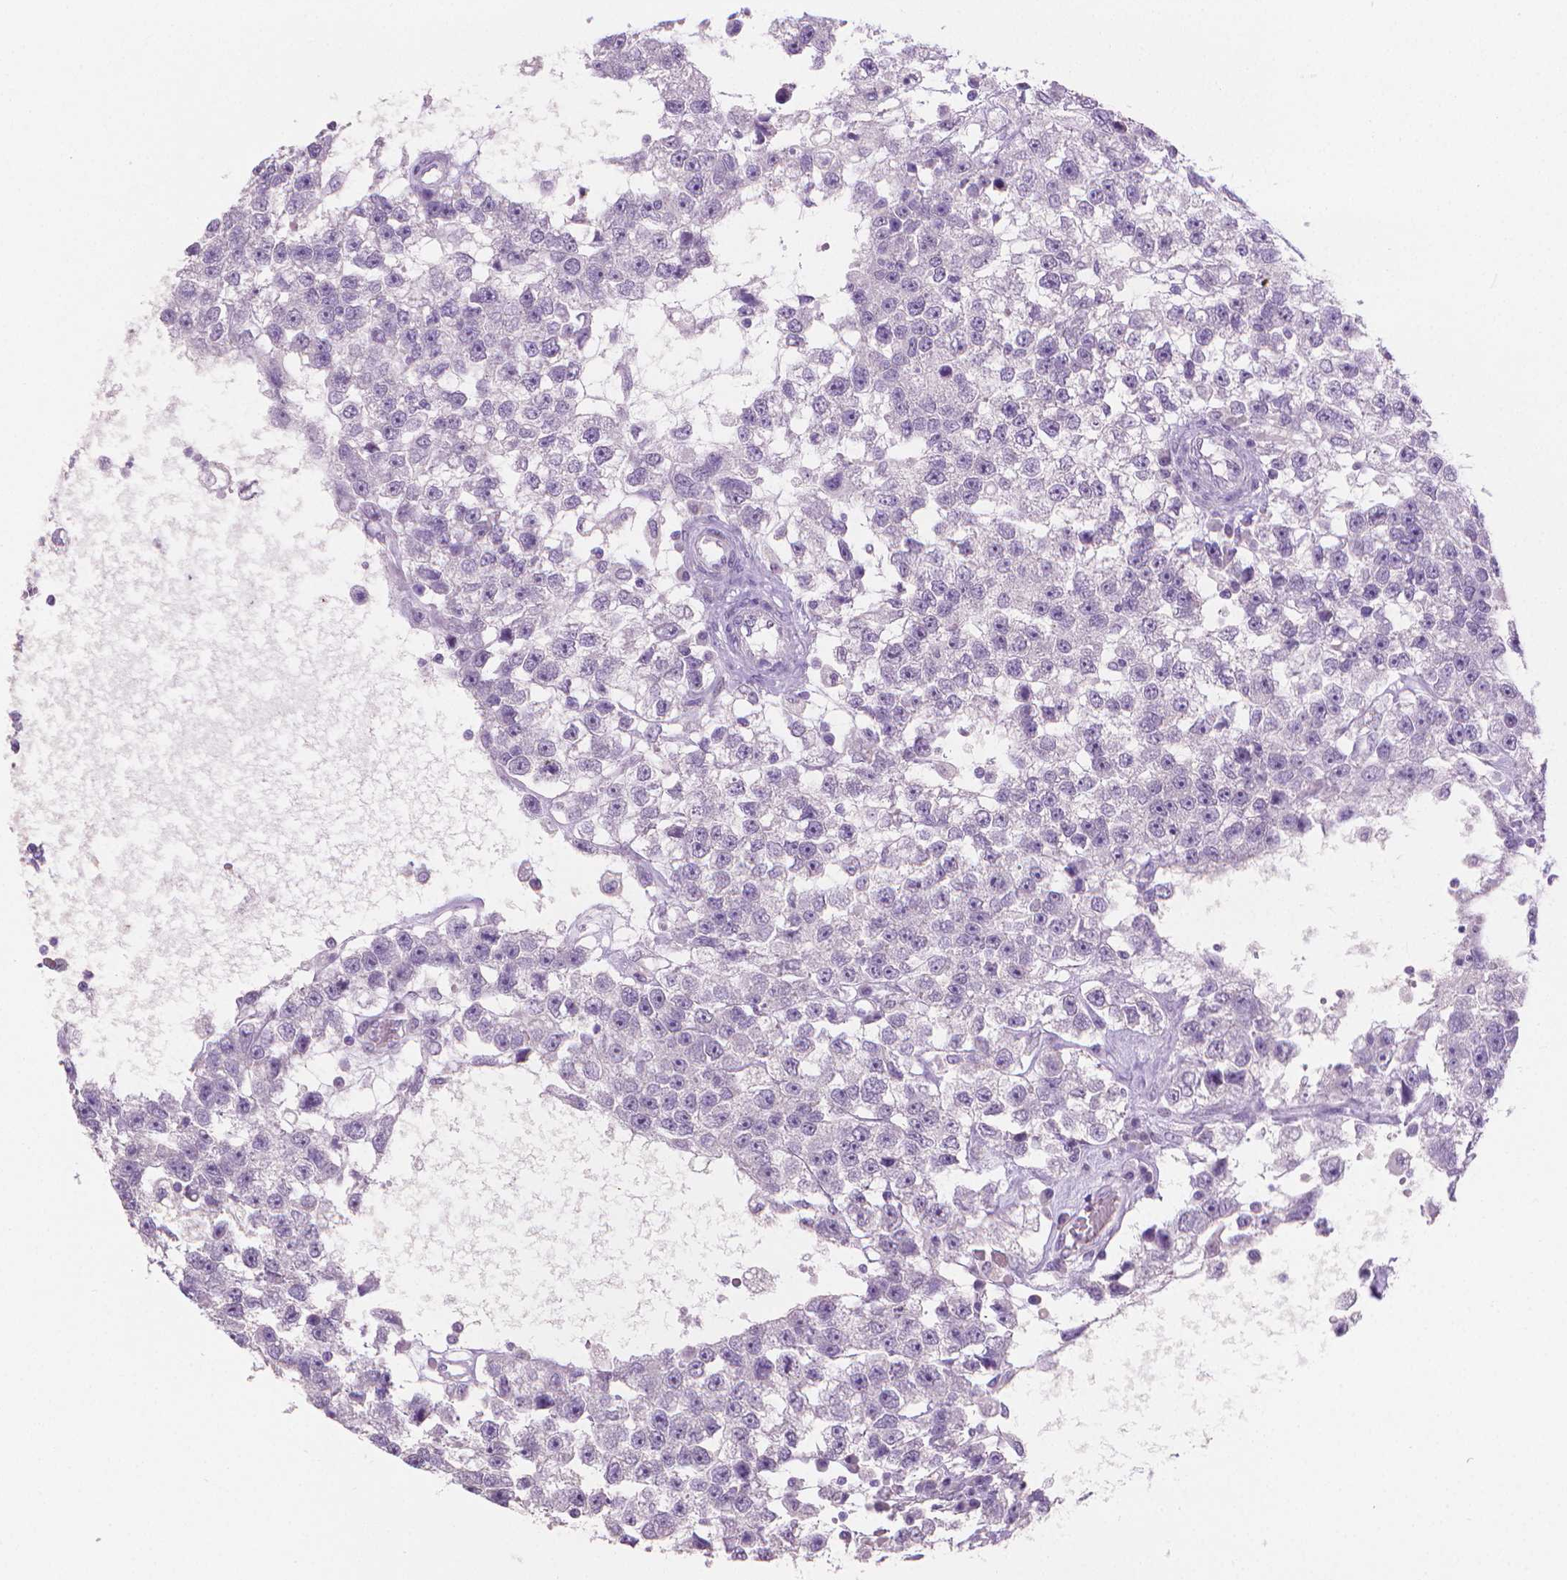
{"staining": {"intensity": "negative", "quantity": "none", "location": "none"}, "tissue": "testis cancer", "cell_type": "Tumor cells", "image_type": "cancer", "snomed": [{"axis": "morphology", "description": "Seminoma, NOS"}, {"axis": "topography", "description": "Testis"}], "caption": "Micrograph shows no protein staining in tumor cells of testis cancer tissue.", "gene": "TNNI2", "patient": {"sex": "male", "age": 34}}